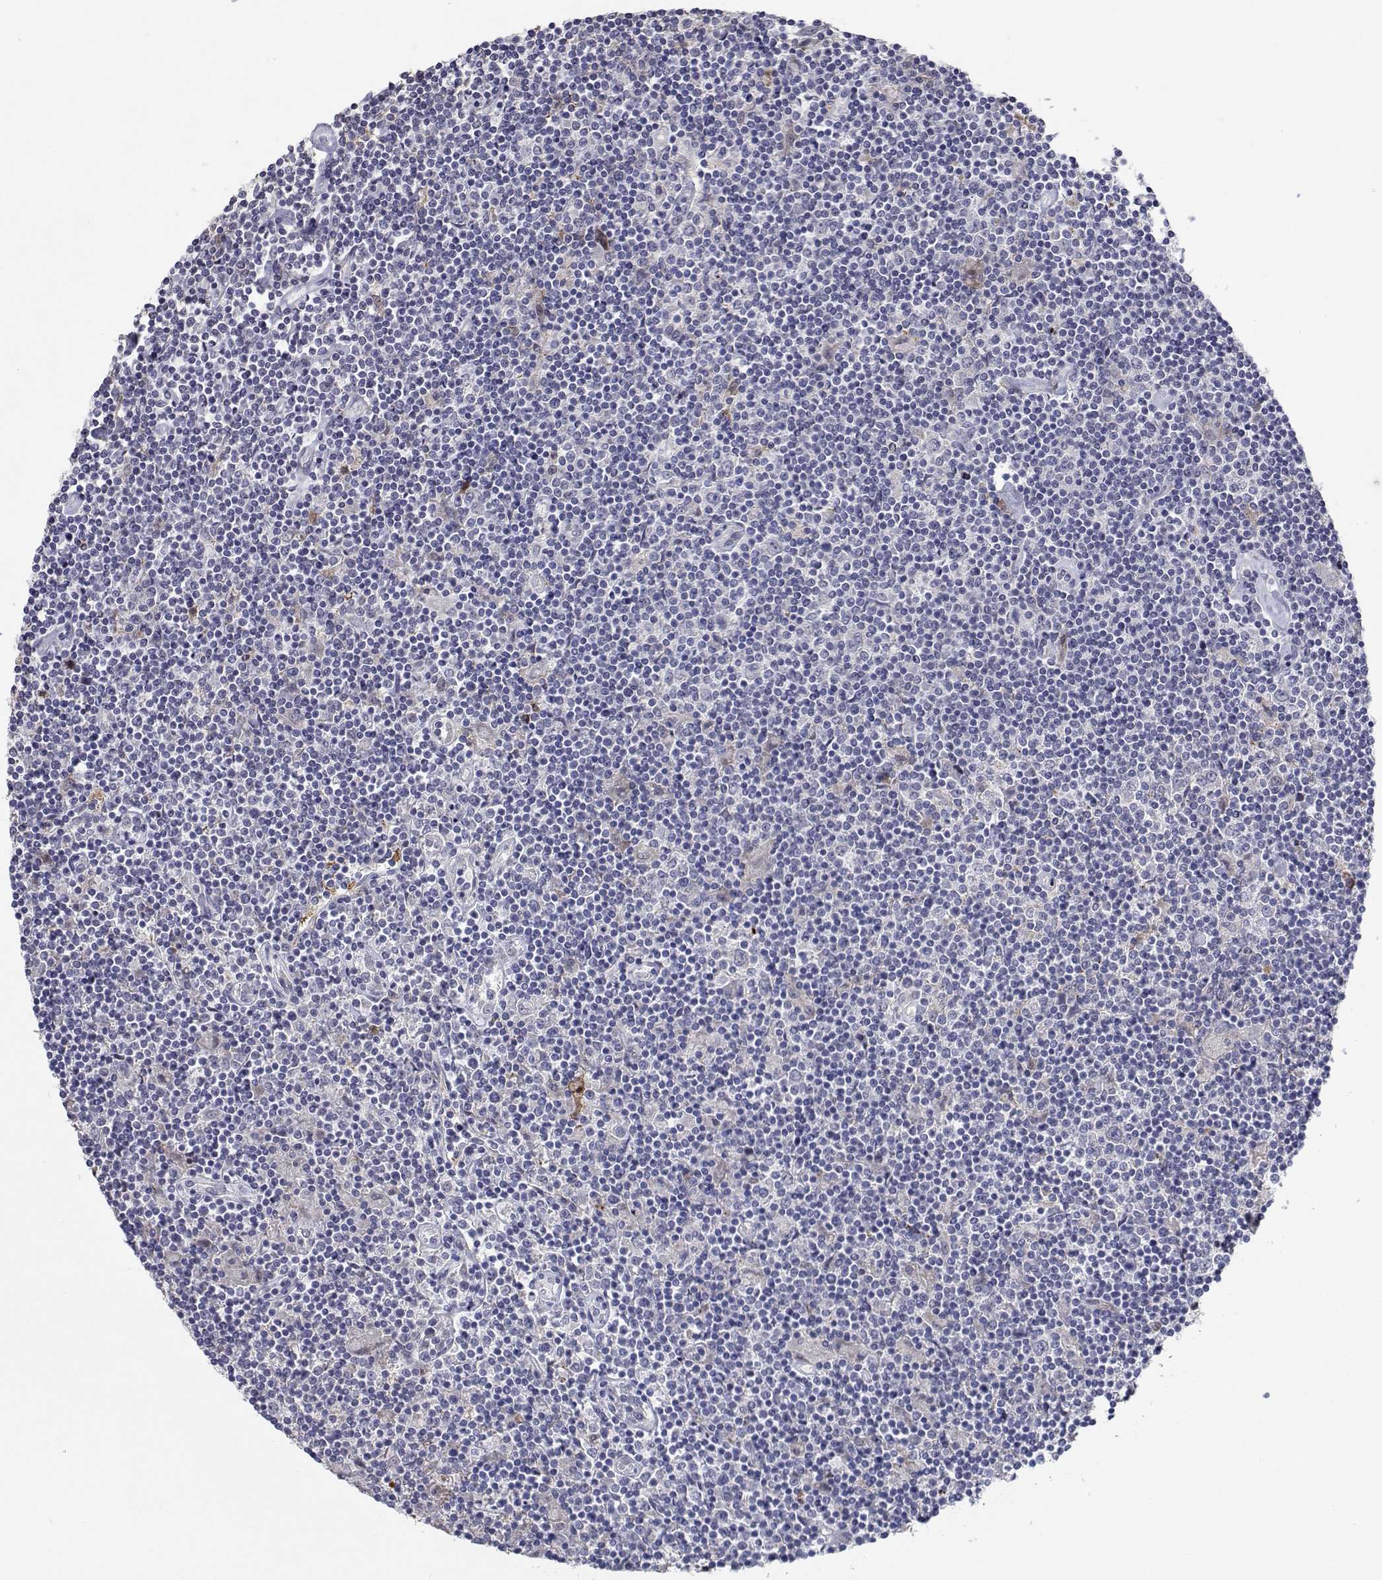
{"staining": {"intensity": "negative", "quantity": "none", "location": "none"}, "tissue": "lymphoma", "cell_type": "Tumor cells", "image_type": "cancer", "snomed": [{"axis": "morphology", "description": "Hodgkin's disease, NOS"}, {"axis": "topography", "description": "Lymph node"}], "caption": "DAB immunohistochemical staining of human Hodgkin's disease demonstrates no significant staining in tumor cells. The staining is performed using DAB brown chromogen with nuclei counter-stained in using hematoxylin.", "gene": "RBPJL", "patient": {"sex": "male", "age": 40}}